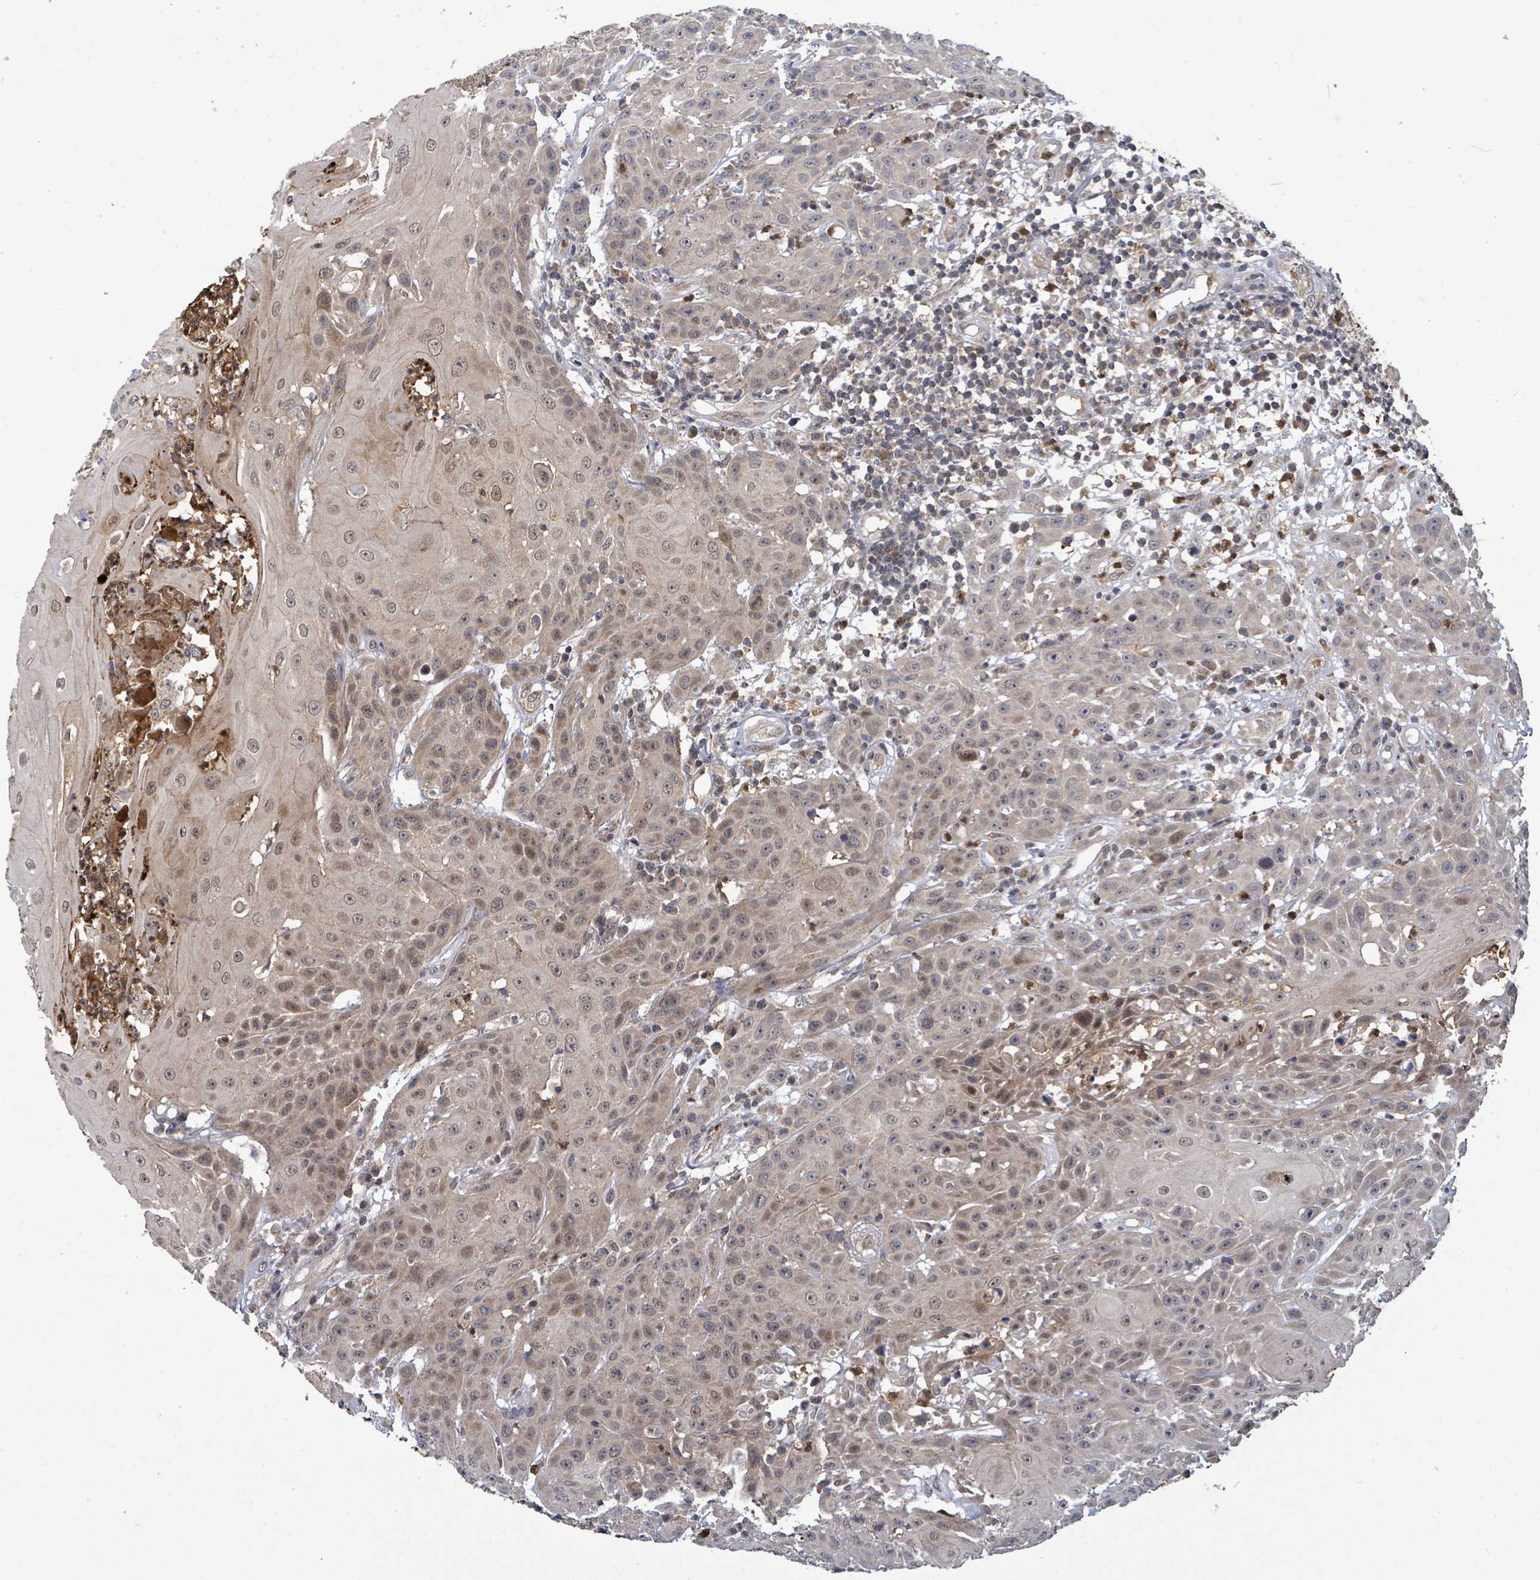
{"staining": {"intensity": "weak", "quantity": ">75%", "location": "cytoplasmic/membranous,nuclear"}, "tissue": "head and neck cancer", "cell_type": "Tumor cells", "image_type": "cancer", "snomed": [{"axis": "morphology", "description": "Squamous cell carcinoma, NOS"}, {"axis": "topography", "description": "Skin"}, {"axis": "topography", "description": "Head-Neck"}], "caption": "Immunohistochemical staining of squamous cell carcinoma (head and neck) displays weak cytoplasmic/membranous and nuclear protein staining in about >75% of tumor cells.", "gene": "COQ6", "patient": {"sex": "male", "age": 80}}